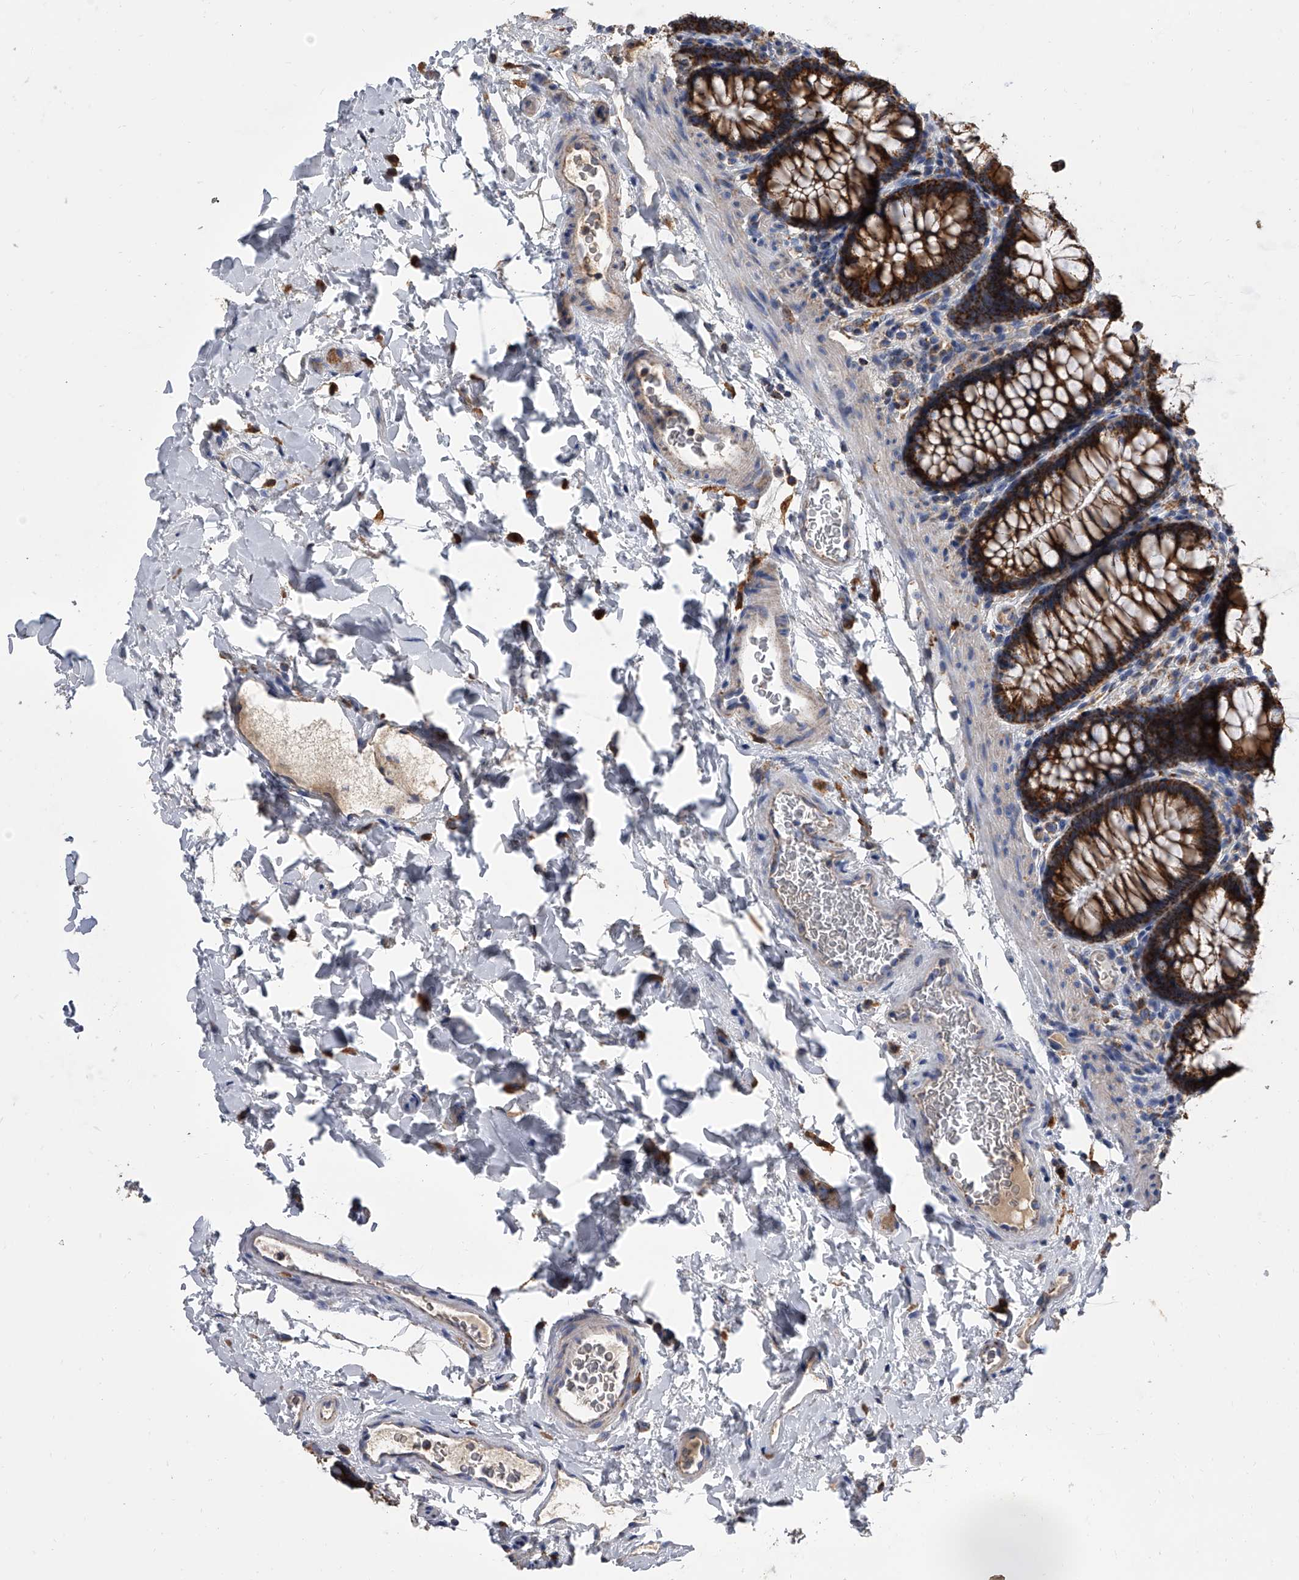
{"staining": {"intensity": "moderate", "quantity": ">75%", "location": "cytoplasmic/membranous"}, "tissue": "colon", "cell_type": "Endothelial cells", "image_type": "normal", "snomed": [{"axis": "morphology", "description": "Normal tissue, NOS"}, {"axis": "topography", "description": "Colon"}], "caption": "Protein expression analysis of benign human colon reveals moderate cytoplasmic/membranous staining in about >75% of endothelial cells. The staining is performed using DAB (3,3'-diaminobenzidine) brown chromogen to label protein expression. The nuclei are counter-stained blue using hematoxylin.", "gene": "MRPL28", "patient": {"sex": "female", "age": 62}}